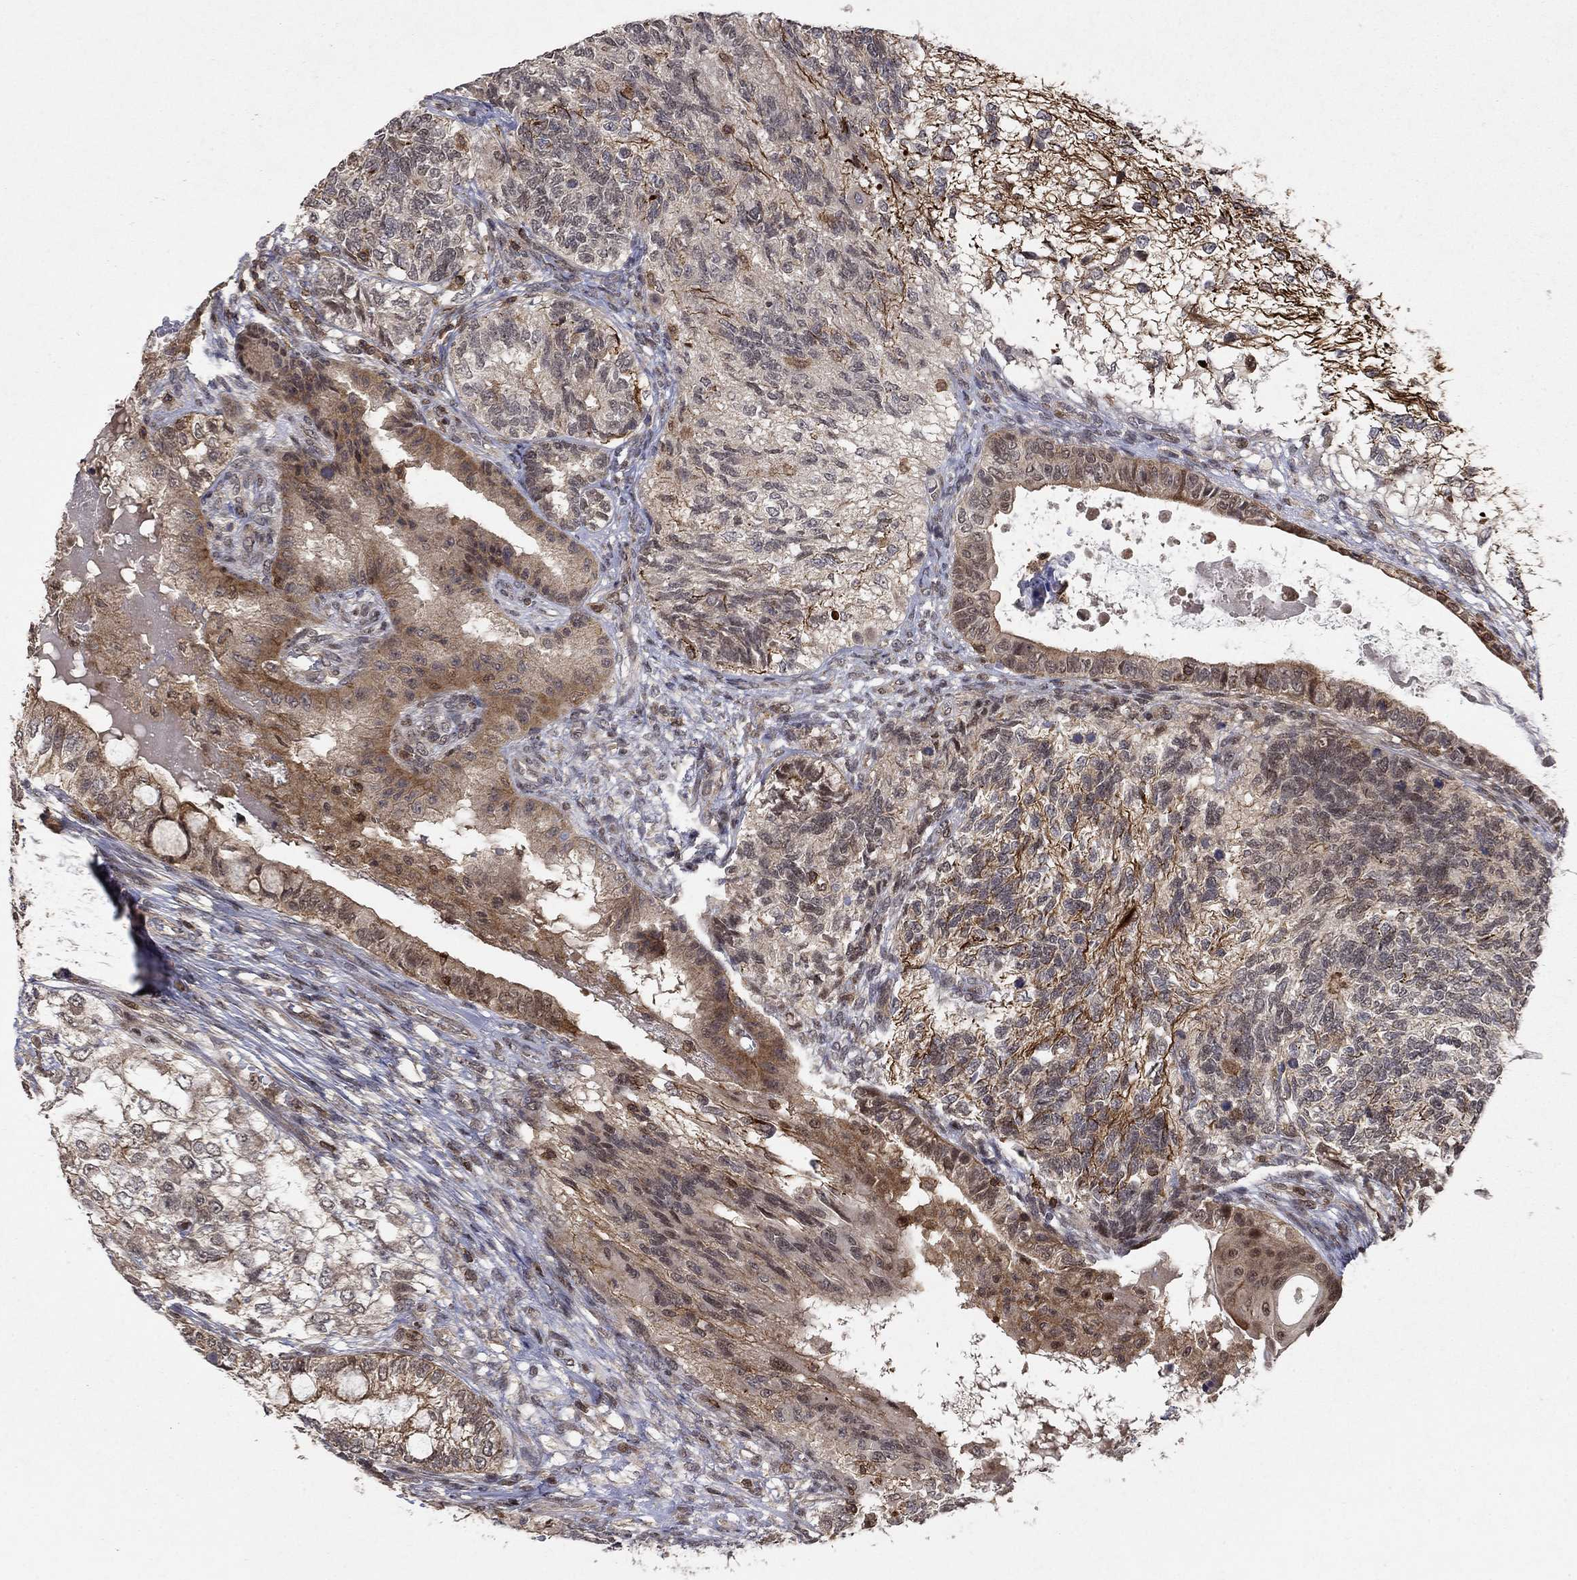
{"staining": {"intensity": "strong", "quantity": "<25%", "location": "cytoplasmic/membranous,nuclear"}, "tissue": "testis cancer", "cell_type": "Tumor cells", "image_type": "cancer", "snomed": [{"axis": "morphology", "description": "Seminoma, NOS"}, {"axis": "morphology", "description": "Carcinoma, Embryonal, NOS"}, {"axis": "topography", "description": "Testis"}], "caption": "About <25% of tumor cells in human testis cancer (seminoma) reveal strong cytoplasmic/membranous and nuclear protein positivity as visualized by brown immunohistochemical staining.", "gene": "CCDC66", "patient": {"sex": "male", "age": 41}}